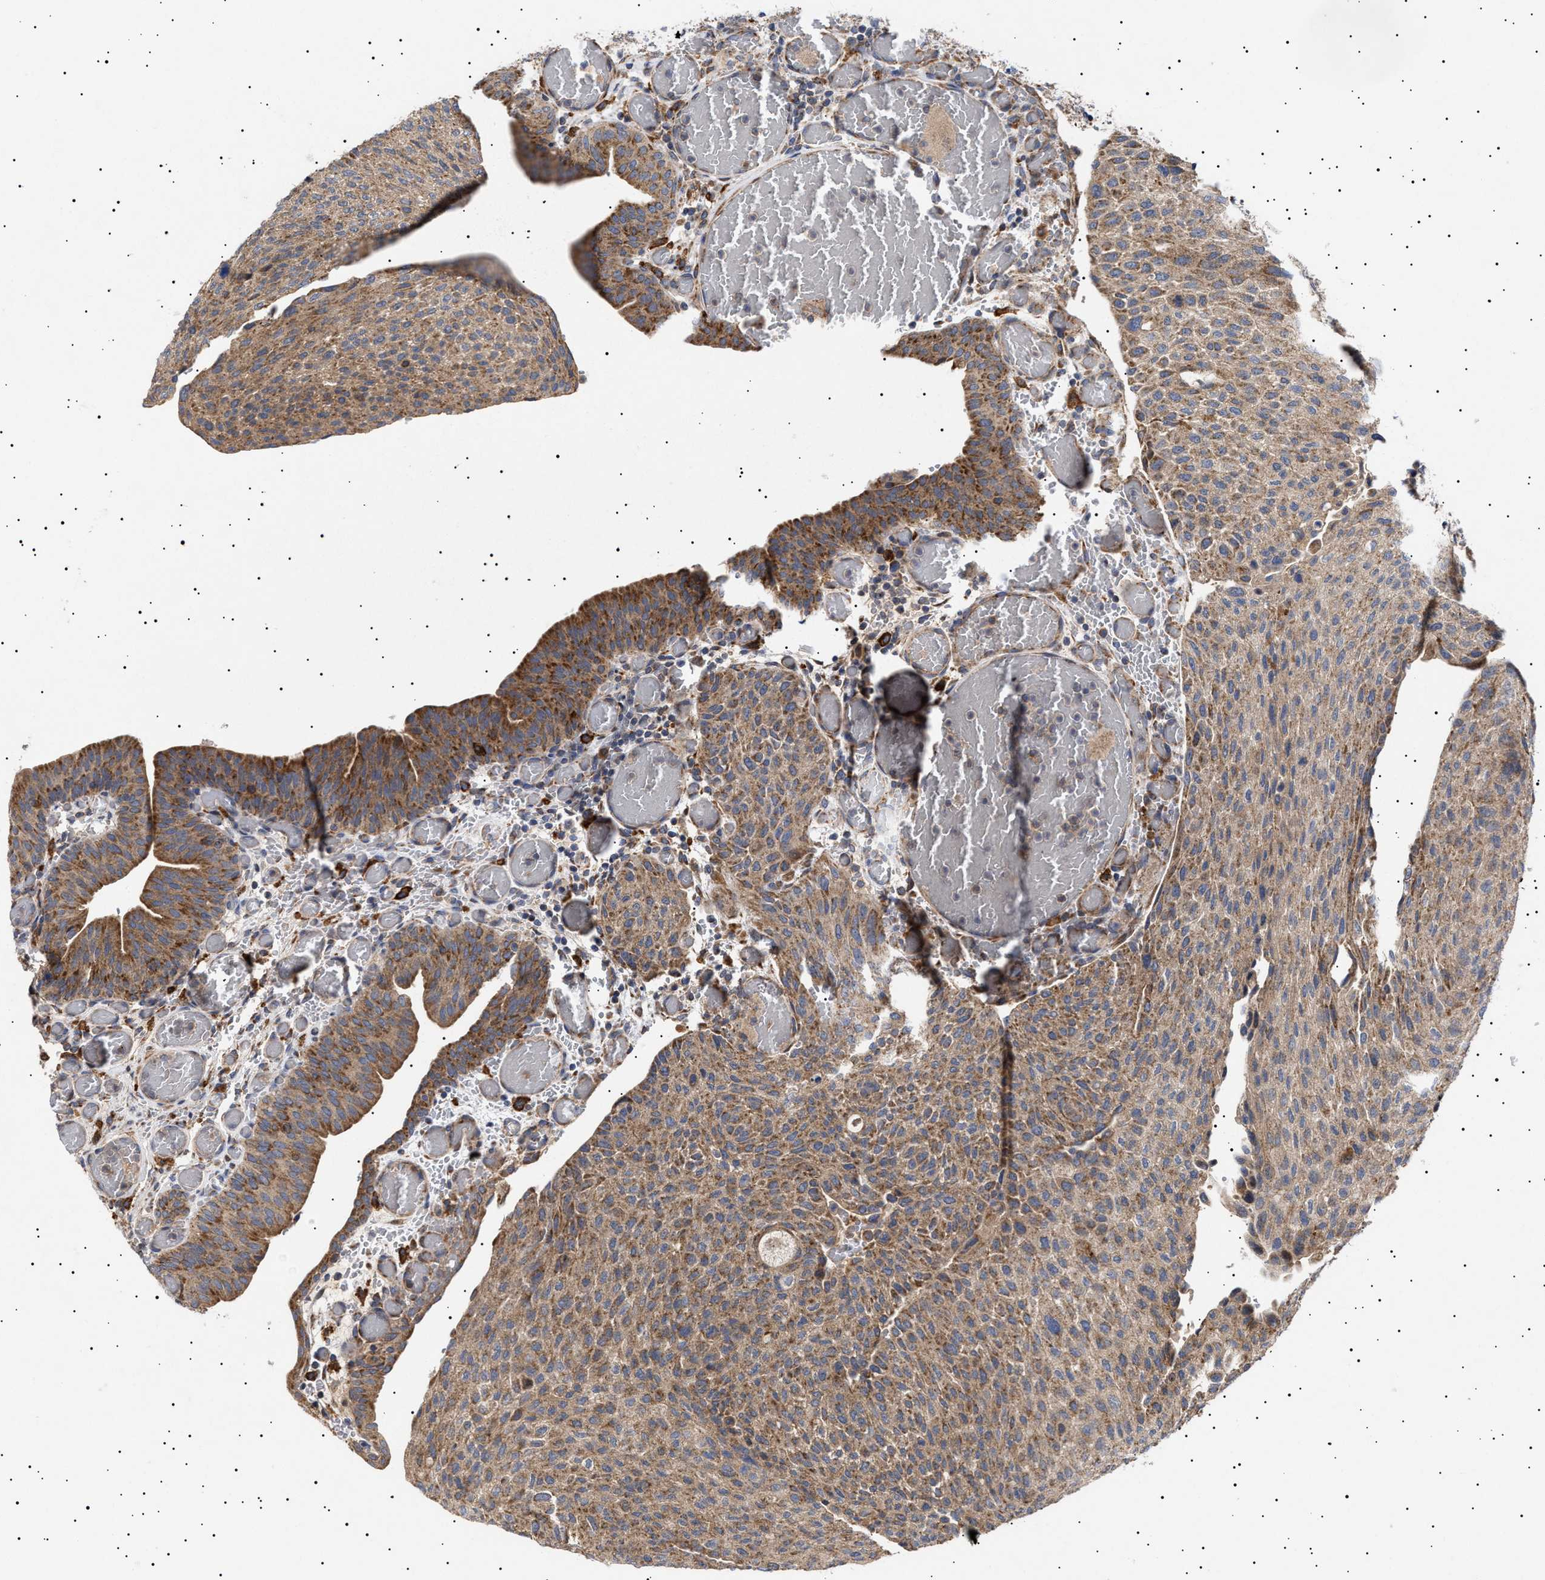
{"staining": {"intensity": "strong", "quantity": ">75%", "location": "cytoplasmic/membranous"}, "tissue": "urothelial cancer", "cell_type": "Tumor cells", "image_type": "cancer", "snomed": [{"axis": "morphology", "description": "Urothelial carcinoma, Low grade"}, {"axis": "morphology", "description": "Urothelial carcinoma, High grade"}, {"axis": "topography", "description": "Urinary bladder"}], "caption": "Protein staining of urothelial cancer tissue reveals strong cytoplasmic/membranous expression in about >75% of tumor cells.", "gene": "MRPL10", "patient": {"sex": "male", "age": 35}}